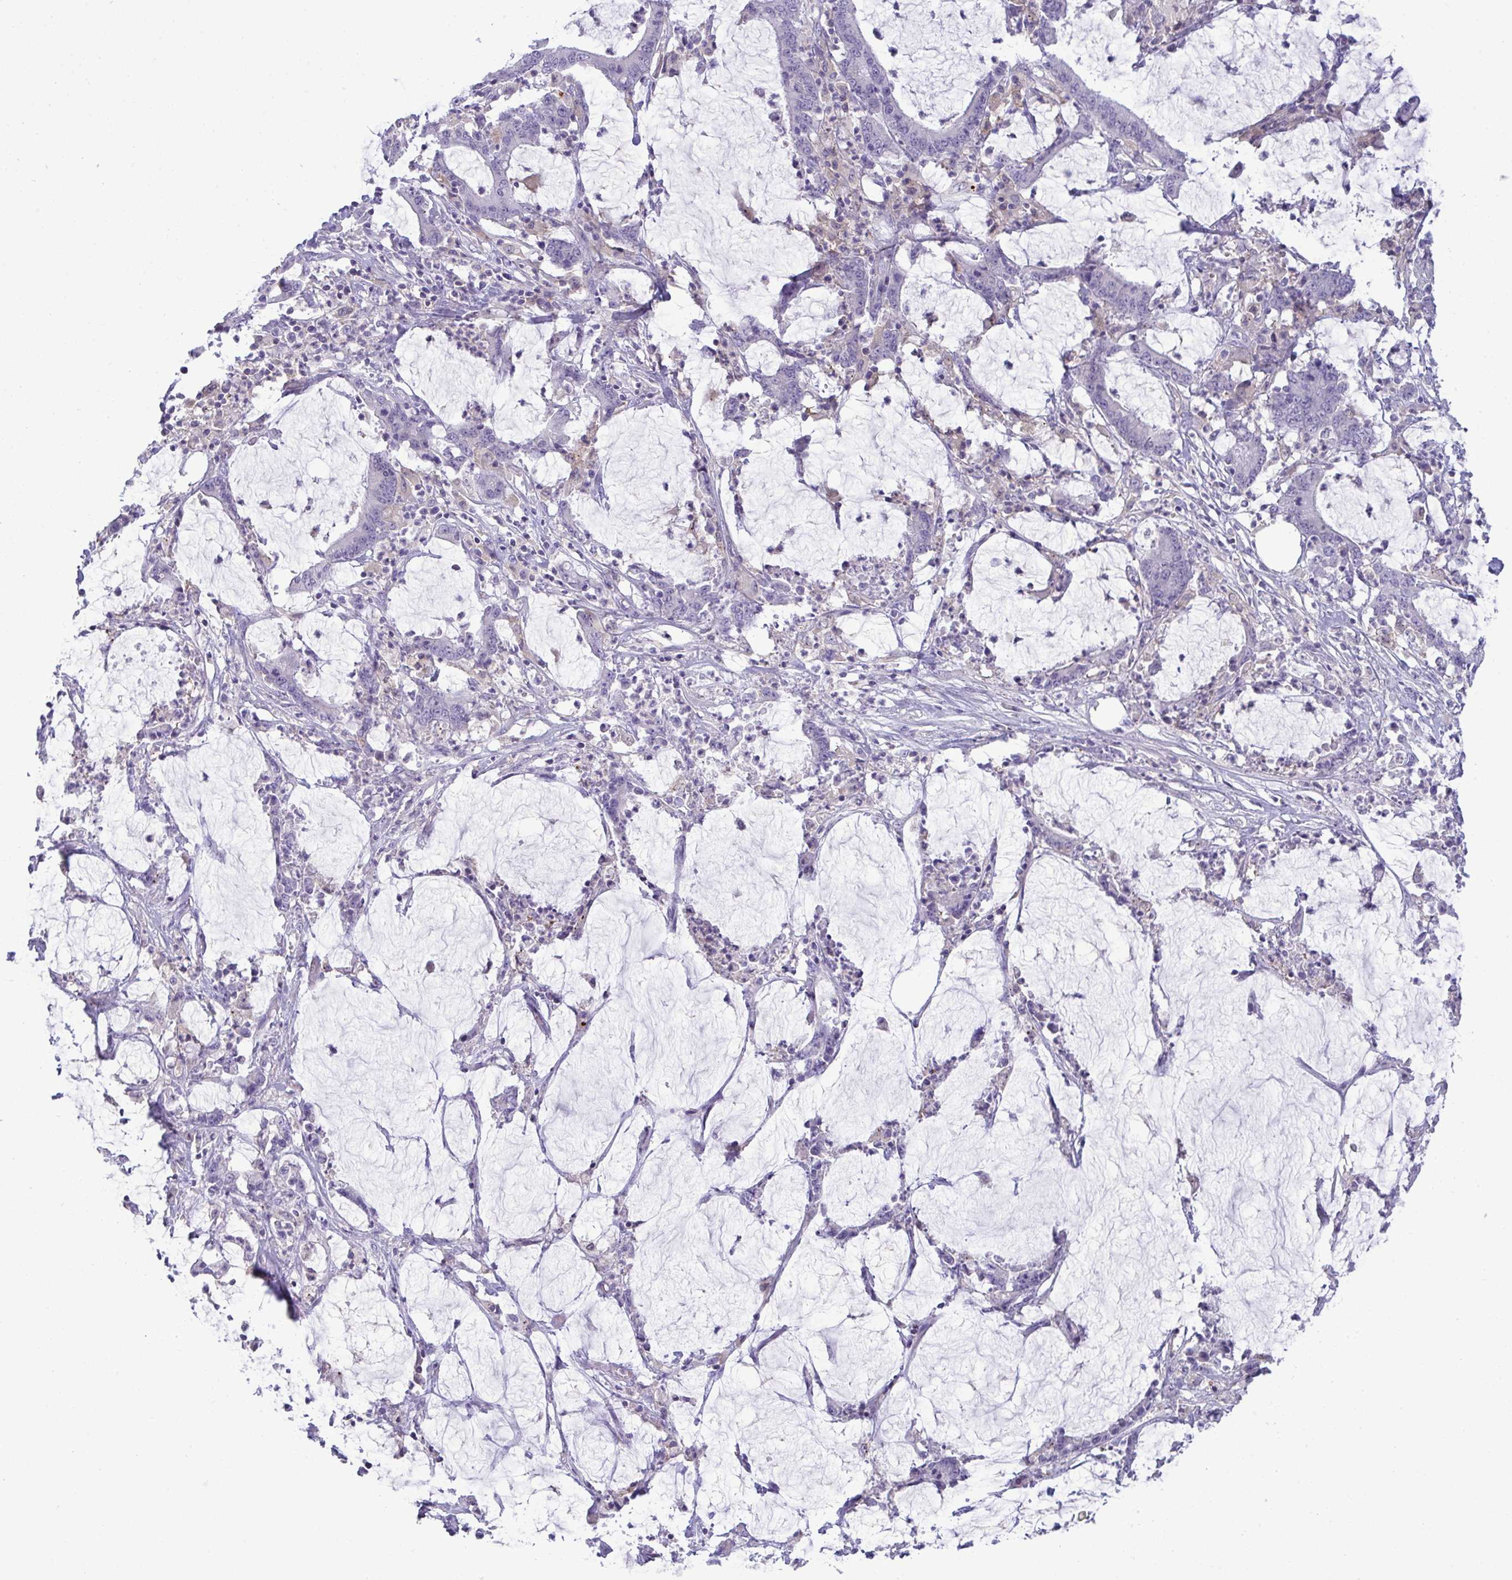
{"staining": {"intensity": "negative", "quantity": "none", "location": "none"}, "tissue": "stomach cancer", "cell_type": "Tumor cells", "image_type": "cancer", "snomed": [{"axis": "morphology", "description": "Adenocarcinoma, NOS"}, {"axis": "topography", "description": "Stomach, upper"}], "caption": "Stomach adenocarcinoma was stained to show a protein in brown. There is no significant expression in tumor cells. The staining is performed using DAB brown chromogen with nuclei counter-stained in using hematoxylin.", "gene": "RGPD5", "patient": {"sex": "male", "age": 68}}